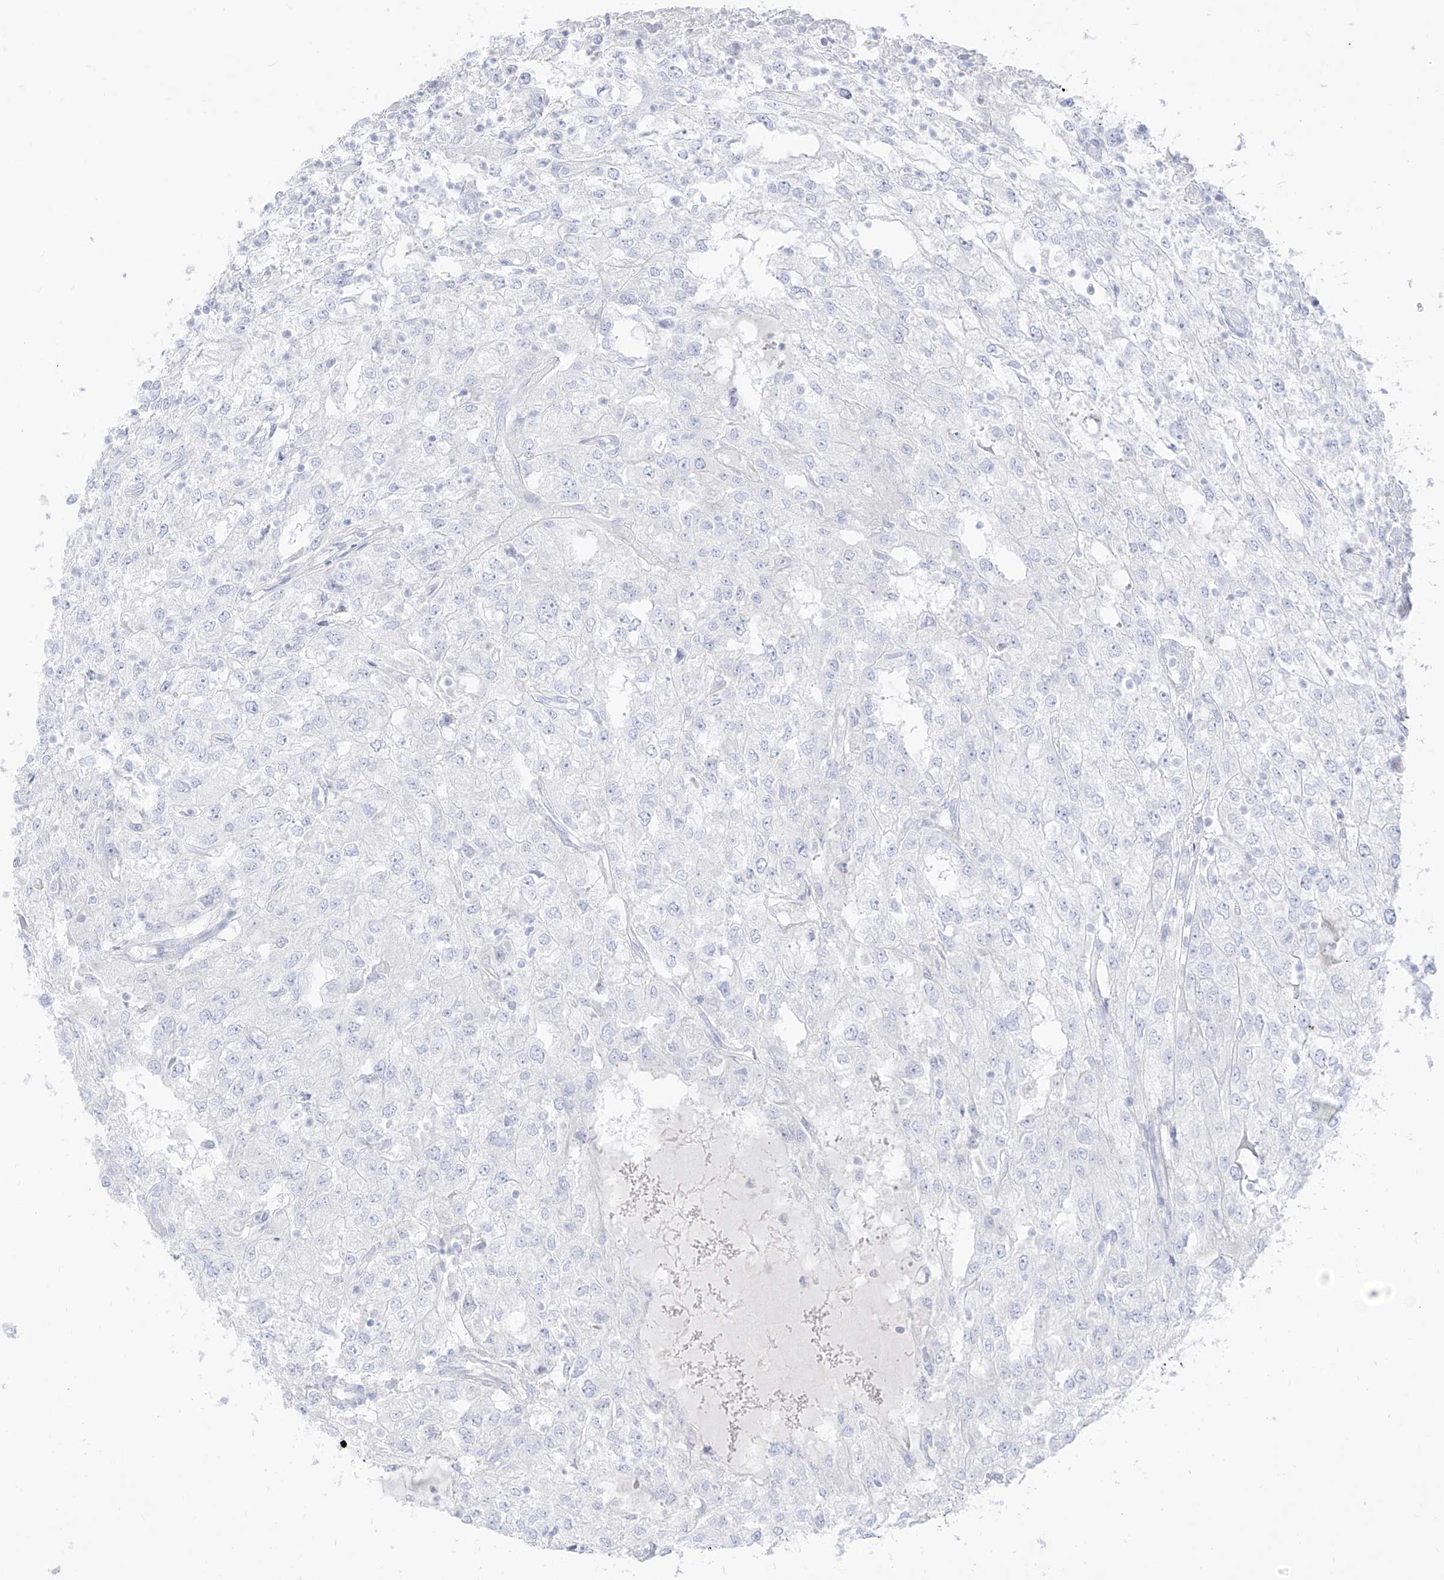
{"staining": {"intensity": "negative", "quantity": "none", "location": "none"}, "tissue": "renal cancer", "cell_type": "Tumor cells", "image_type": "cancer", "snomed": [{"axis": "morphology", "description": "Adenocarcinoma, NOS"}, {"axis": "topography", "description": "Kidney"}], "caption": "Immunohistochemical staining of human adenocarcinoma (renal) shows no significant staining in tumor cells. (Brightfield microscopy of DAB immunohistochemistry (IHC) at high magnification).", "gene": "ARHGEF40", "patient": {"sex": "female", "age": 54}}